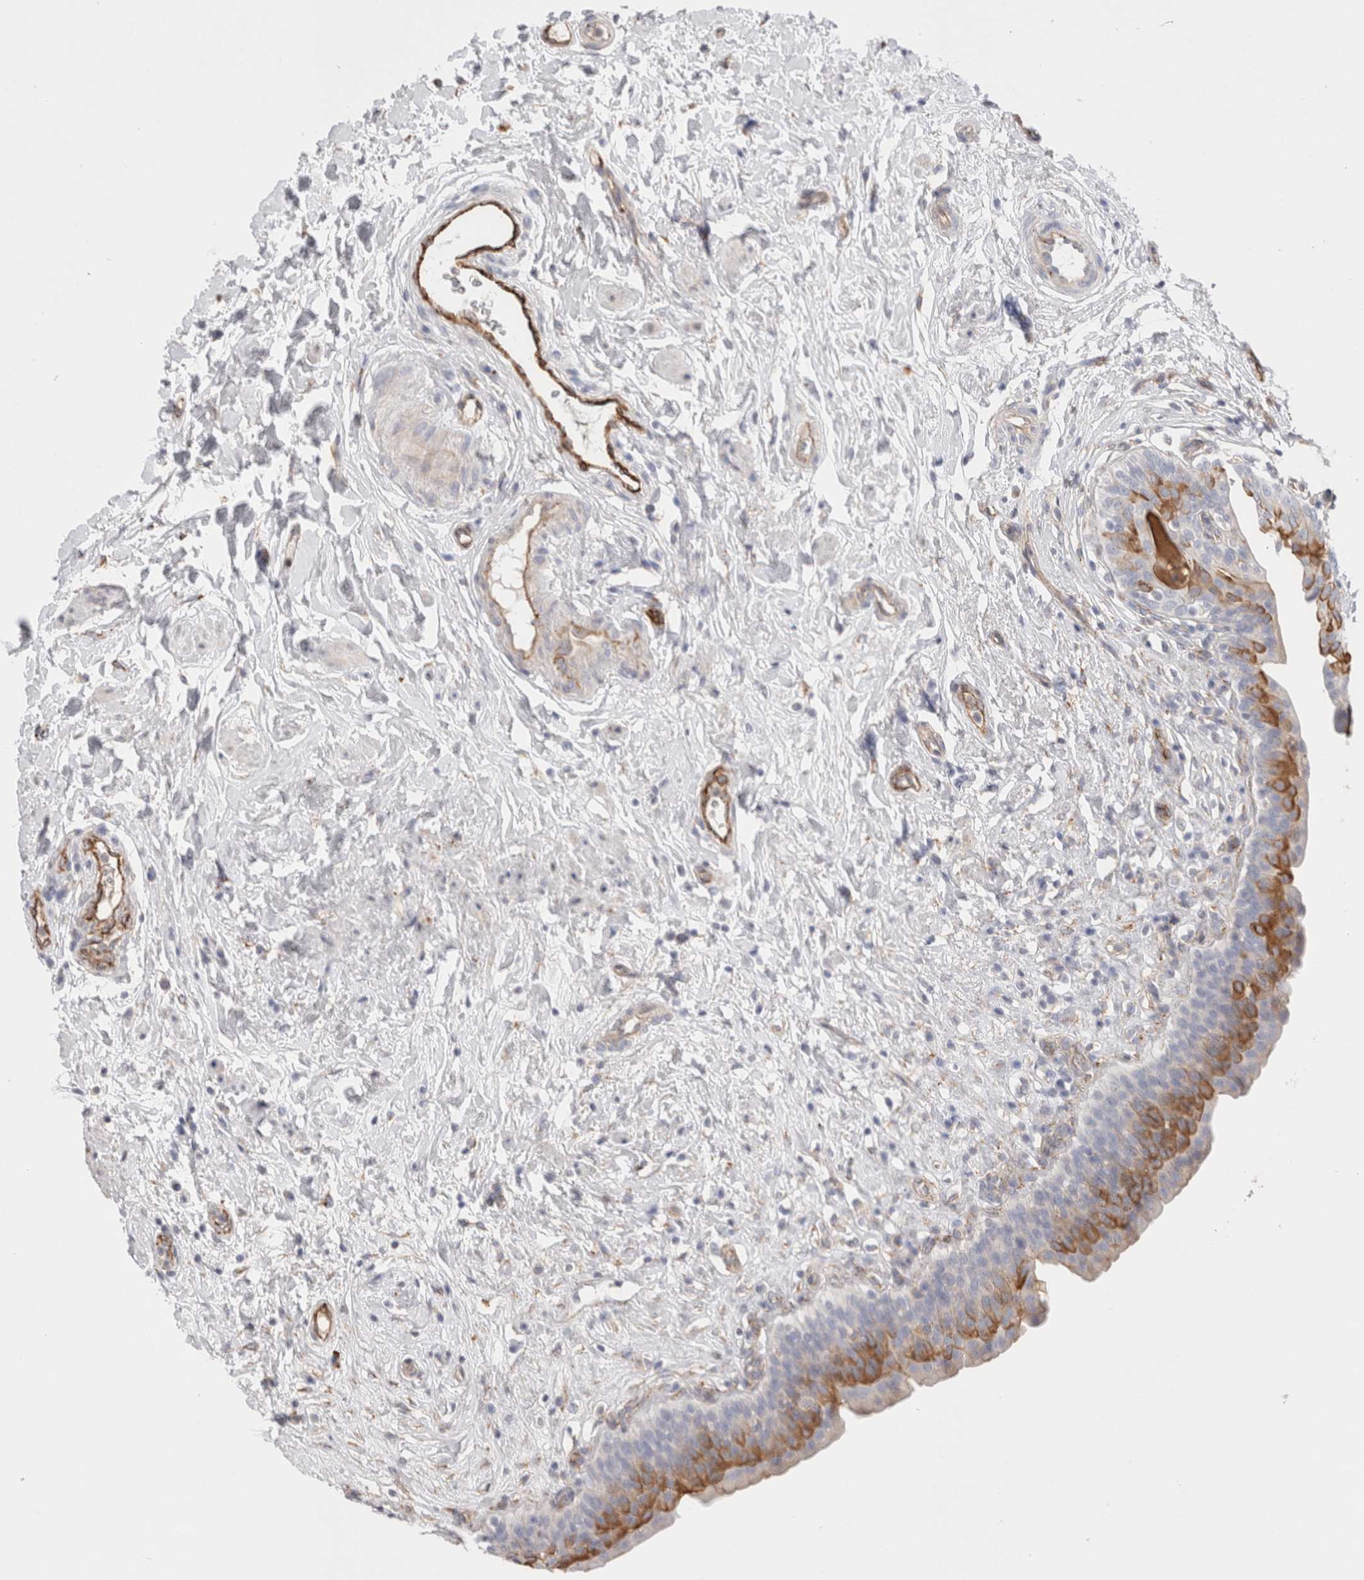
{"staining": {"intensity": "moderate", "quantity": "25%-75%", "location": "cytoplasmic/membranous"}, "tissue": "urinary bladder", "cell_type": "Urothelial cells", "image_type": "normal", "snomed": [{"axis": "morphology", "description": "Normal tissue, NOS"}, {"axis": "topography", "description": "Urinary bladder"}], "caption": "This image shows immunohistochemistry staining of unremarkable human urinary bladder, with medium moderate cytoplasmic/membranous positivity in approximately 25%-75% of urothelial cells.", "gene": "CNPY4", "patient": {"sex": "male", "age": 83}}